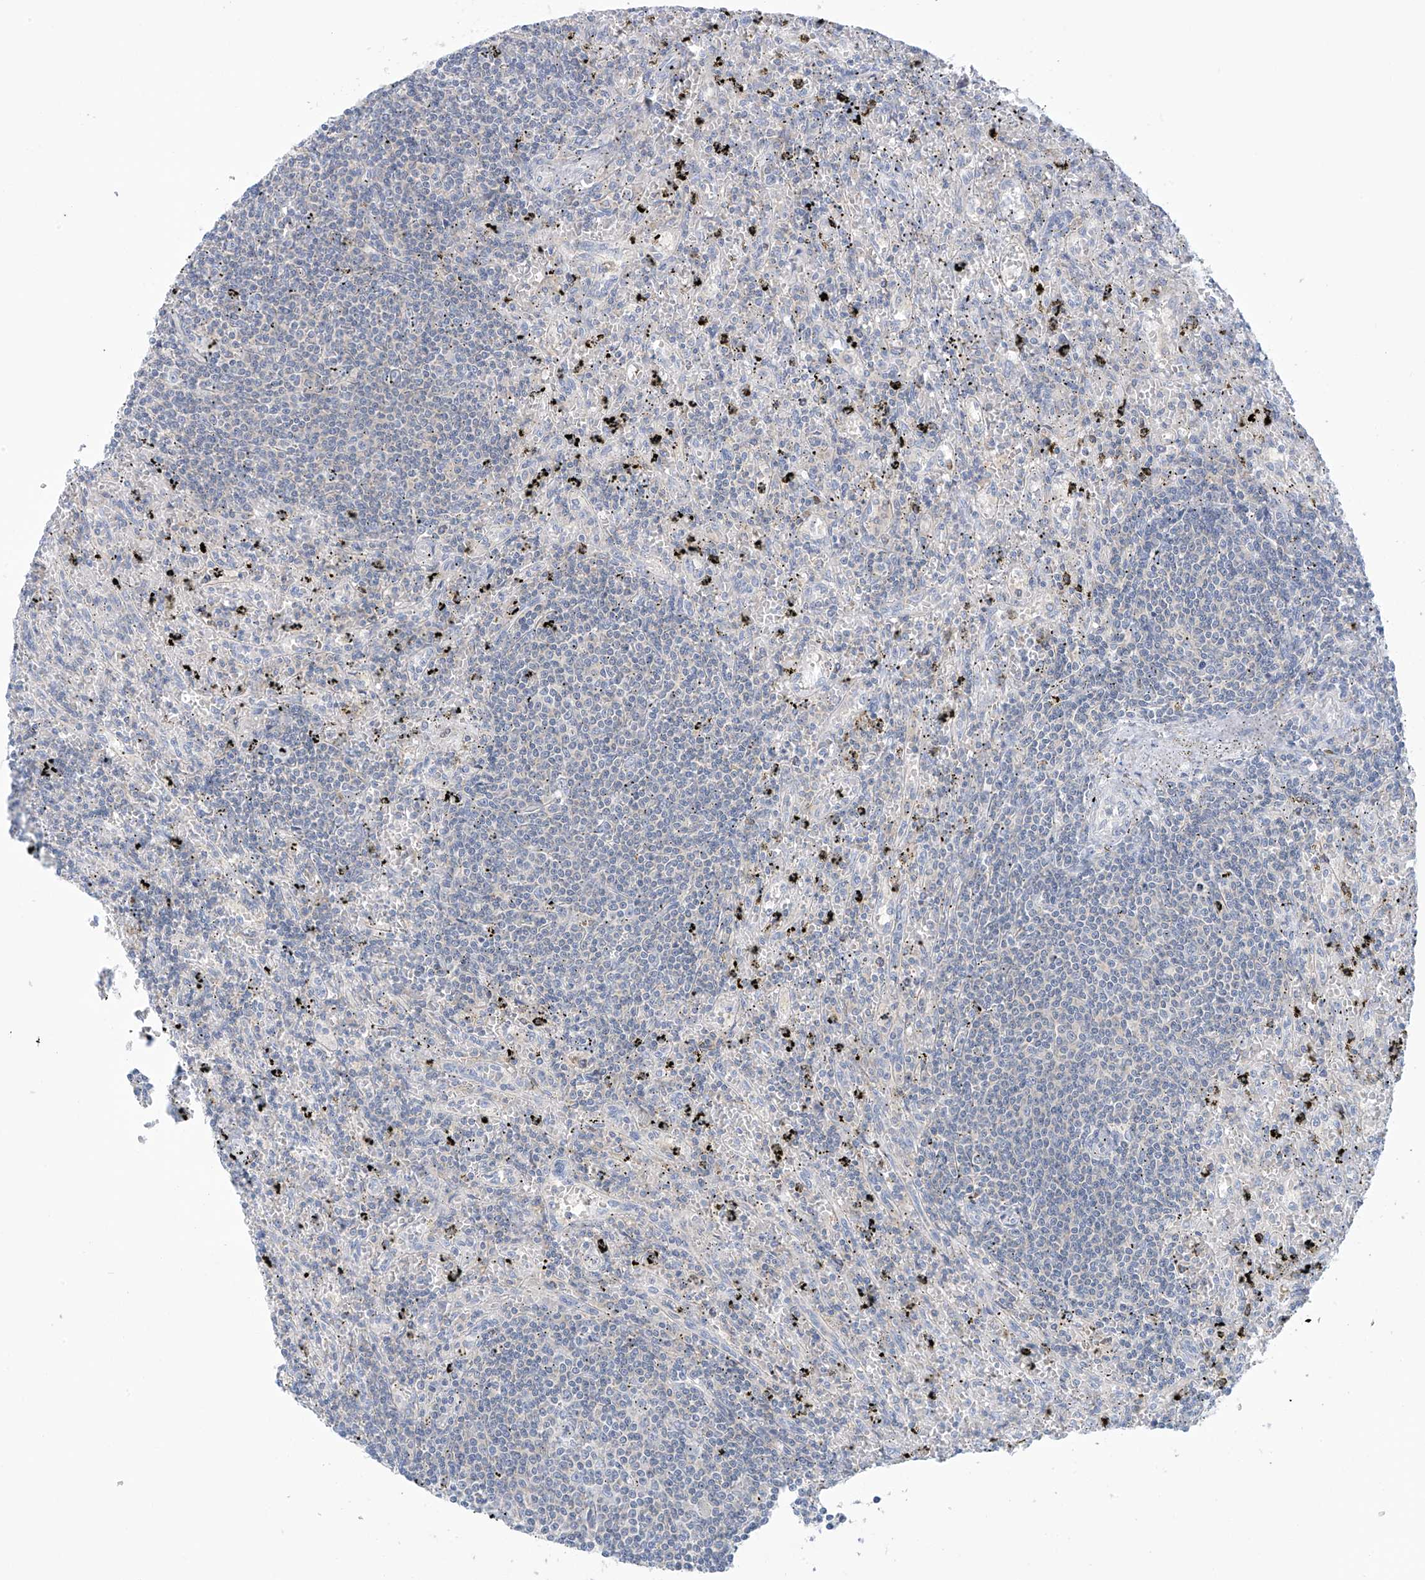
{"staining": {"intensity": "negative", "quantity": "none", "location": "none"}, "tissue": "lymphoma", "cell_type": "Tumor cells", "image_type": "cancer", "snomed": [{"axis": "morphology", "description": "Malignant lymphoma, non-Hodgkin's type, Low grade"}, {"axis": "topography", "description": "Spleen"}], "caption": "DAB (3,3'-diaminobenzidine) immunohistochemical staining of lymphoma demonstrates no significant staining in tumor cells.", "gene": "SLC6A12", "patient": {"sex": "male", "age": 76}}